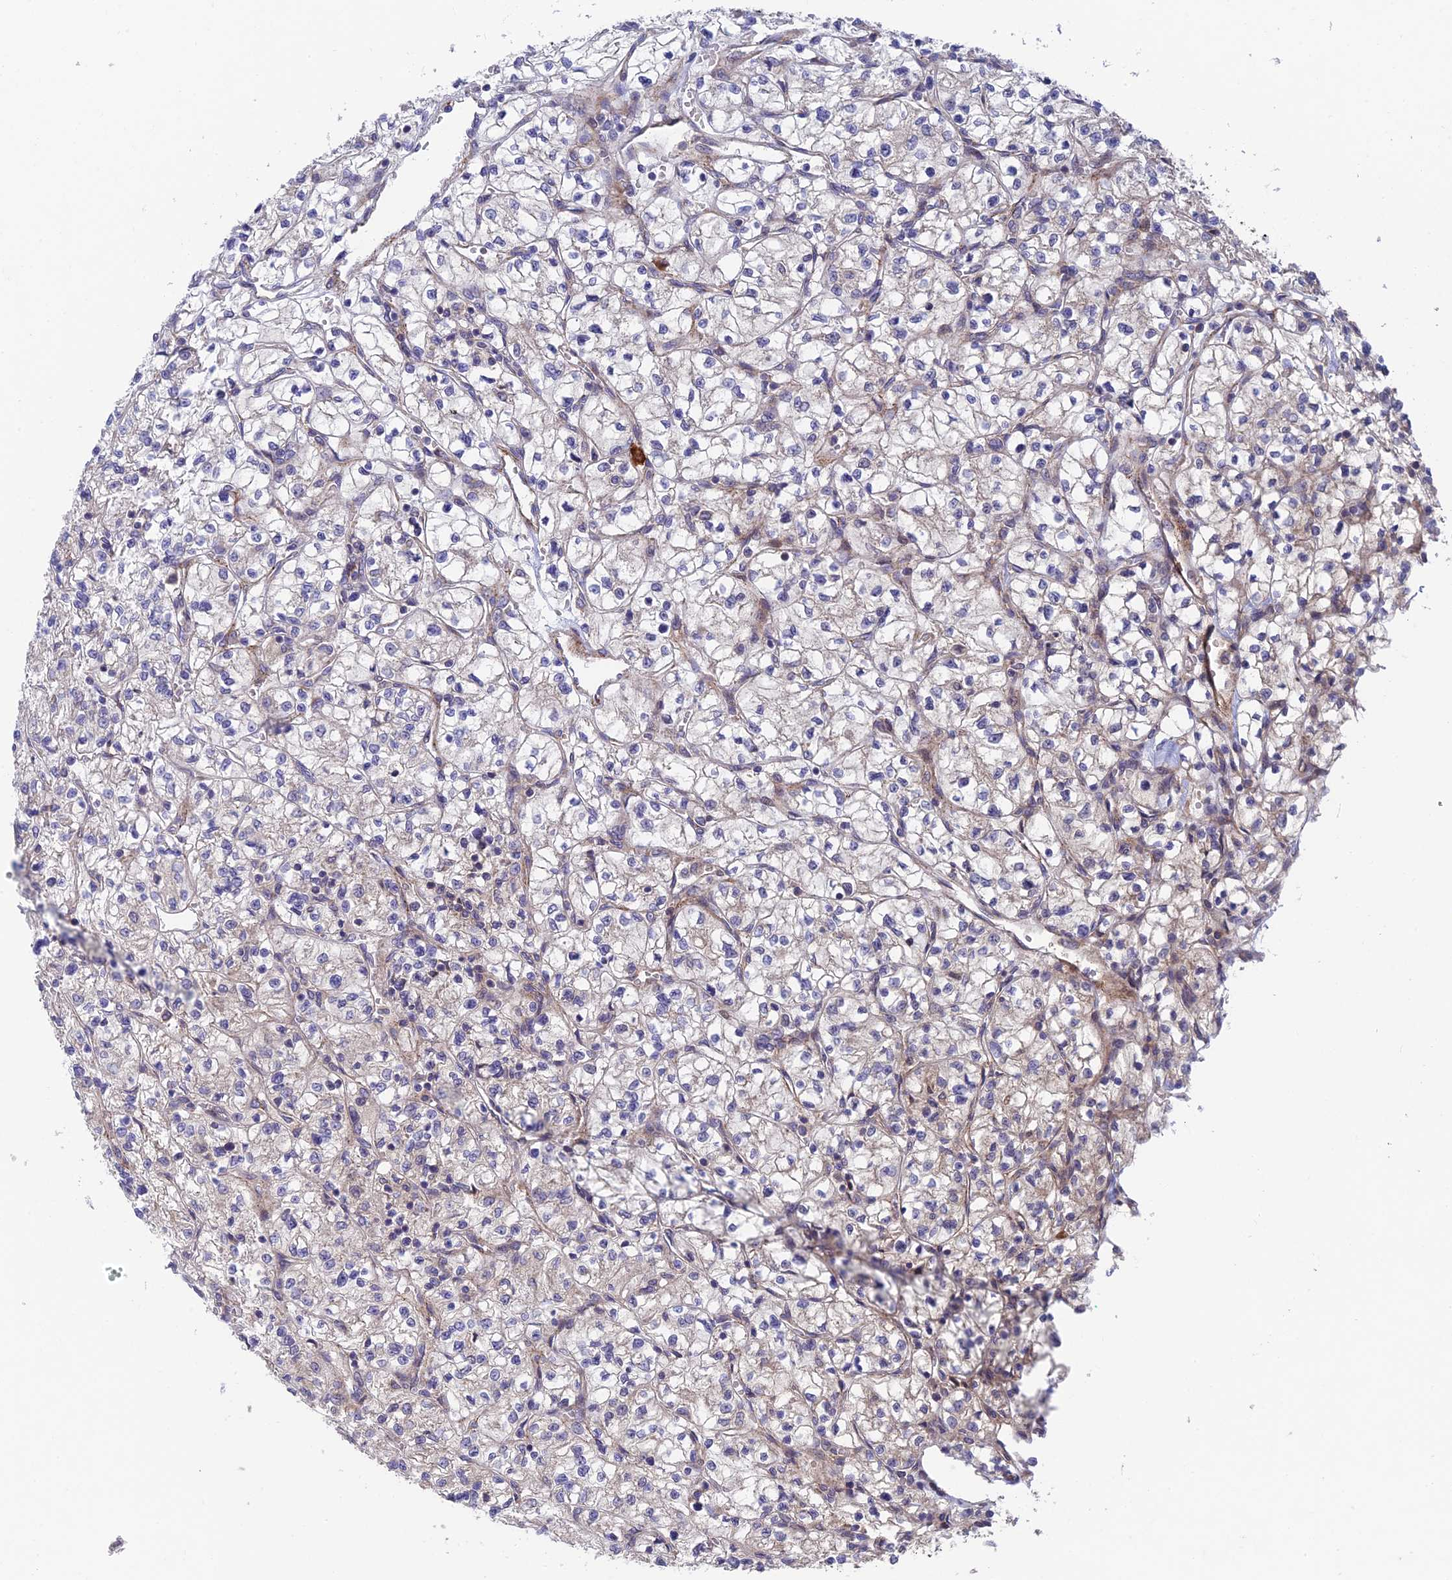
{"staining": {"intensity": "negative", "quantity": "none", "location": "none"}, "tissue": "renal cancer", "cell_type": "Tumor cells", "image_type": "cancer", "snomed": [{"axis": "morphology", "description": "Adenocarcinoma, NOS"}, {"axis": "topography", "description": "Kidney"}], "caption": "Renal cancer (adenocarcinoma) was stained to show a protein in brown. There is no significant staining in tumor cells.", "gene": "UROS", "patient": {"sex": "female", "age": 64}}